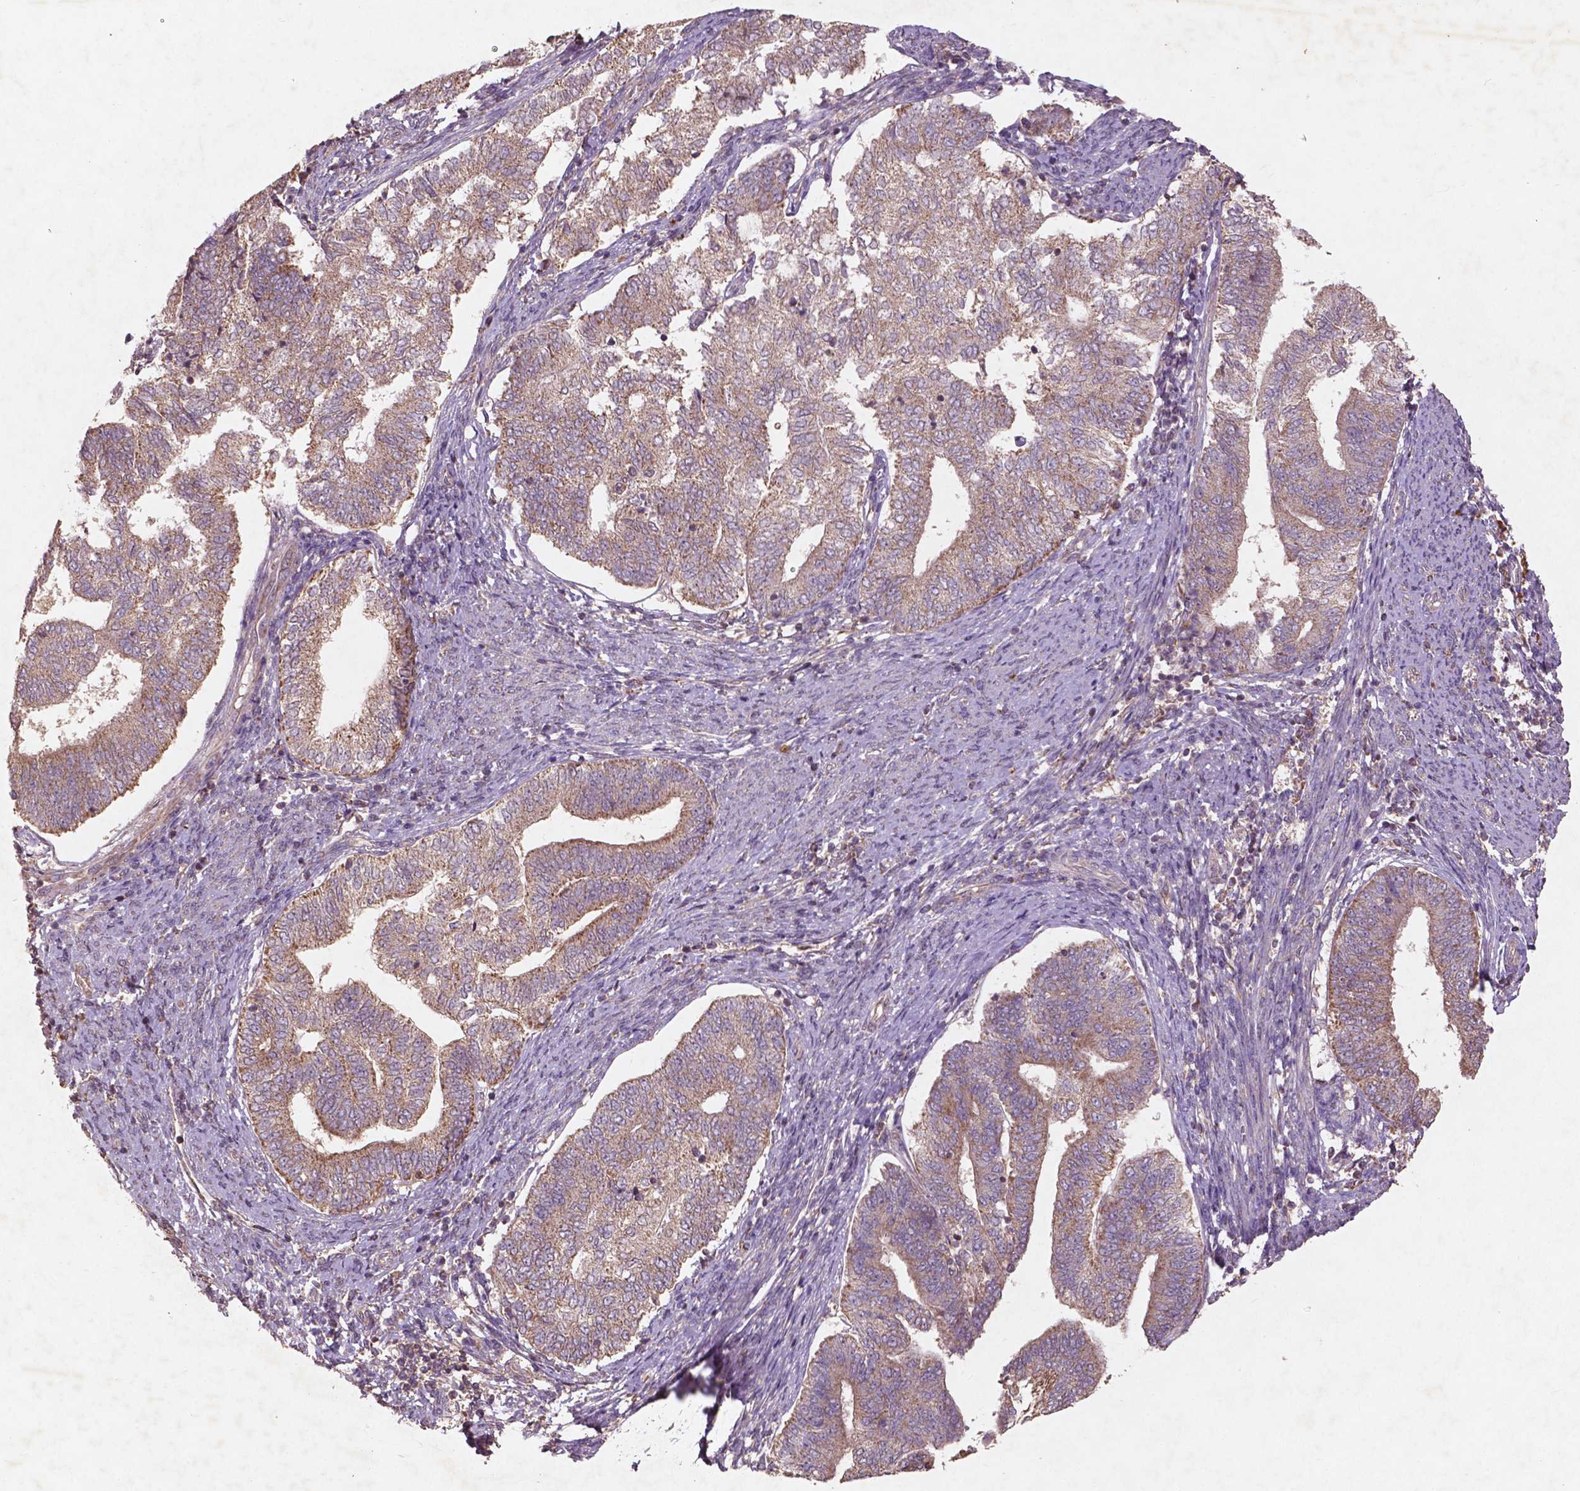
{"staining": {"intensity": "moderate", "quantity": "25%-75%", "location": "cytoplasmic/membranous"}, "tissue": "endometrial cancer", "cell_type": "Tumor cells", "image_type": "cancer", "snomed": [{"axis": "morphology", "description": "Adenocarcinoma, NOS"}, {"axis": "topography", "description": "Endometrium"}], "caption": "This is a photomicrograph of immunohistochemistry (IHC) staining of endometrial adenocarcinoma, which shows moderate positivity in the cytoplasmic/membranous of tumor cells.", "gene": "ST6GALNAC5", "patient": {"sex": "female", "age": 65}}